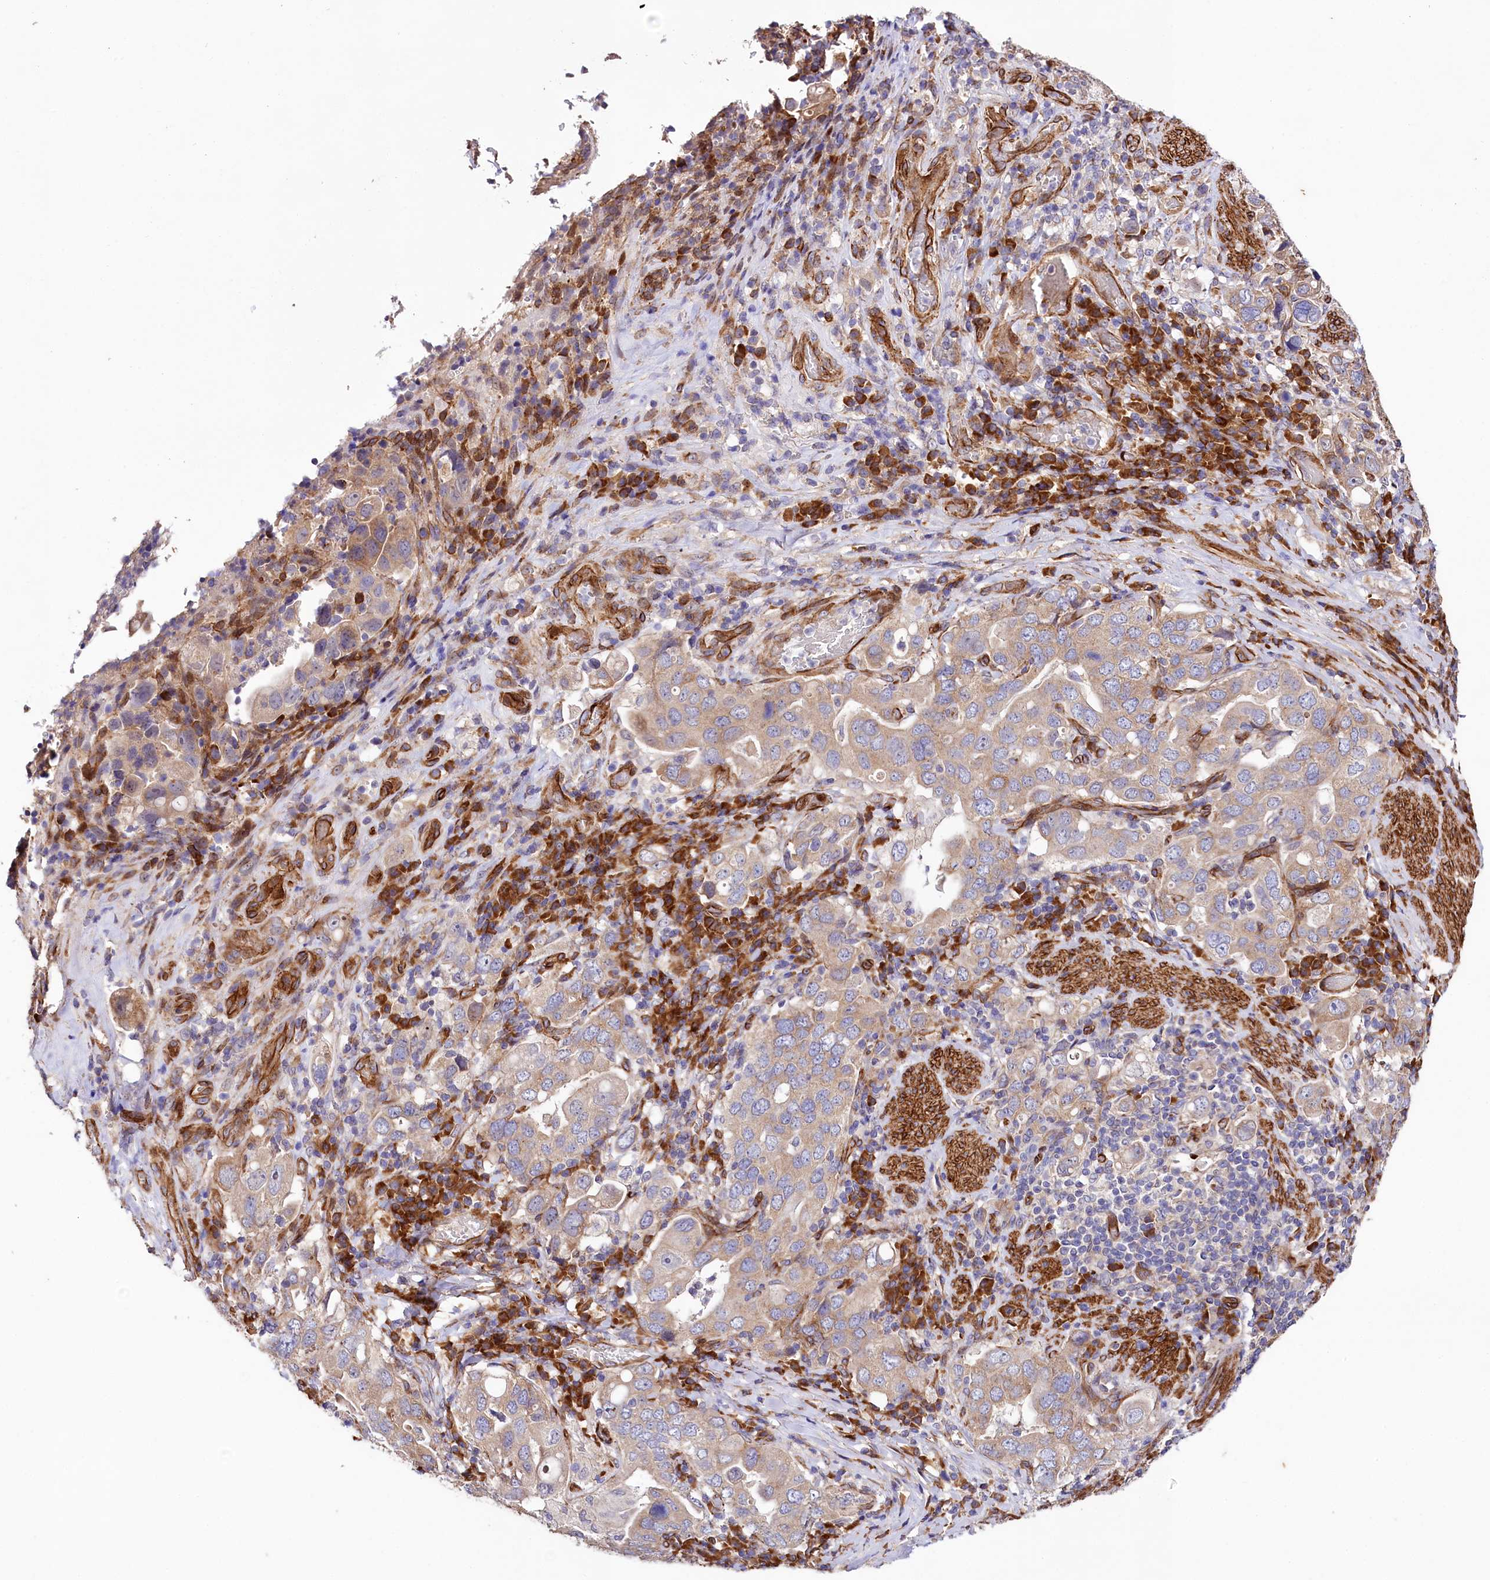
{"staining": {"intensity": "weak", "quantity": "25%-75%", "location": "cytoplasmic/membranous"}, "tissue": "stomach cancer", "cell_type": "Tumor cells", "image_type": "cancer", "snomed": [{"axis": "morphology", "description": "Adenocarcinoma, NOS"}, {"axis": "topography", "description": "Stomach, upper"}], "caption": "This is an image of immunohistochemistry (IHC) staining of stomach cancer (adenocarcinoma), which shows weak expression in the cytoplasmic/membranous of tumor cells.", "gene": "SPATS2", "patient": {"sex": "male", "age": 62}}